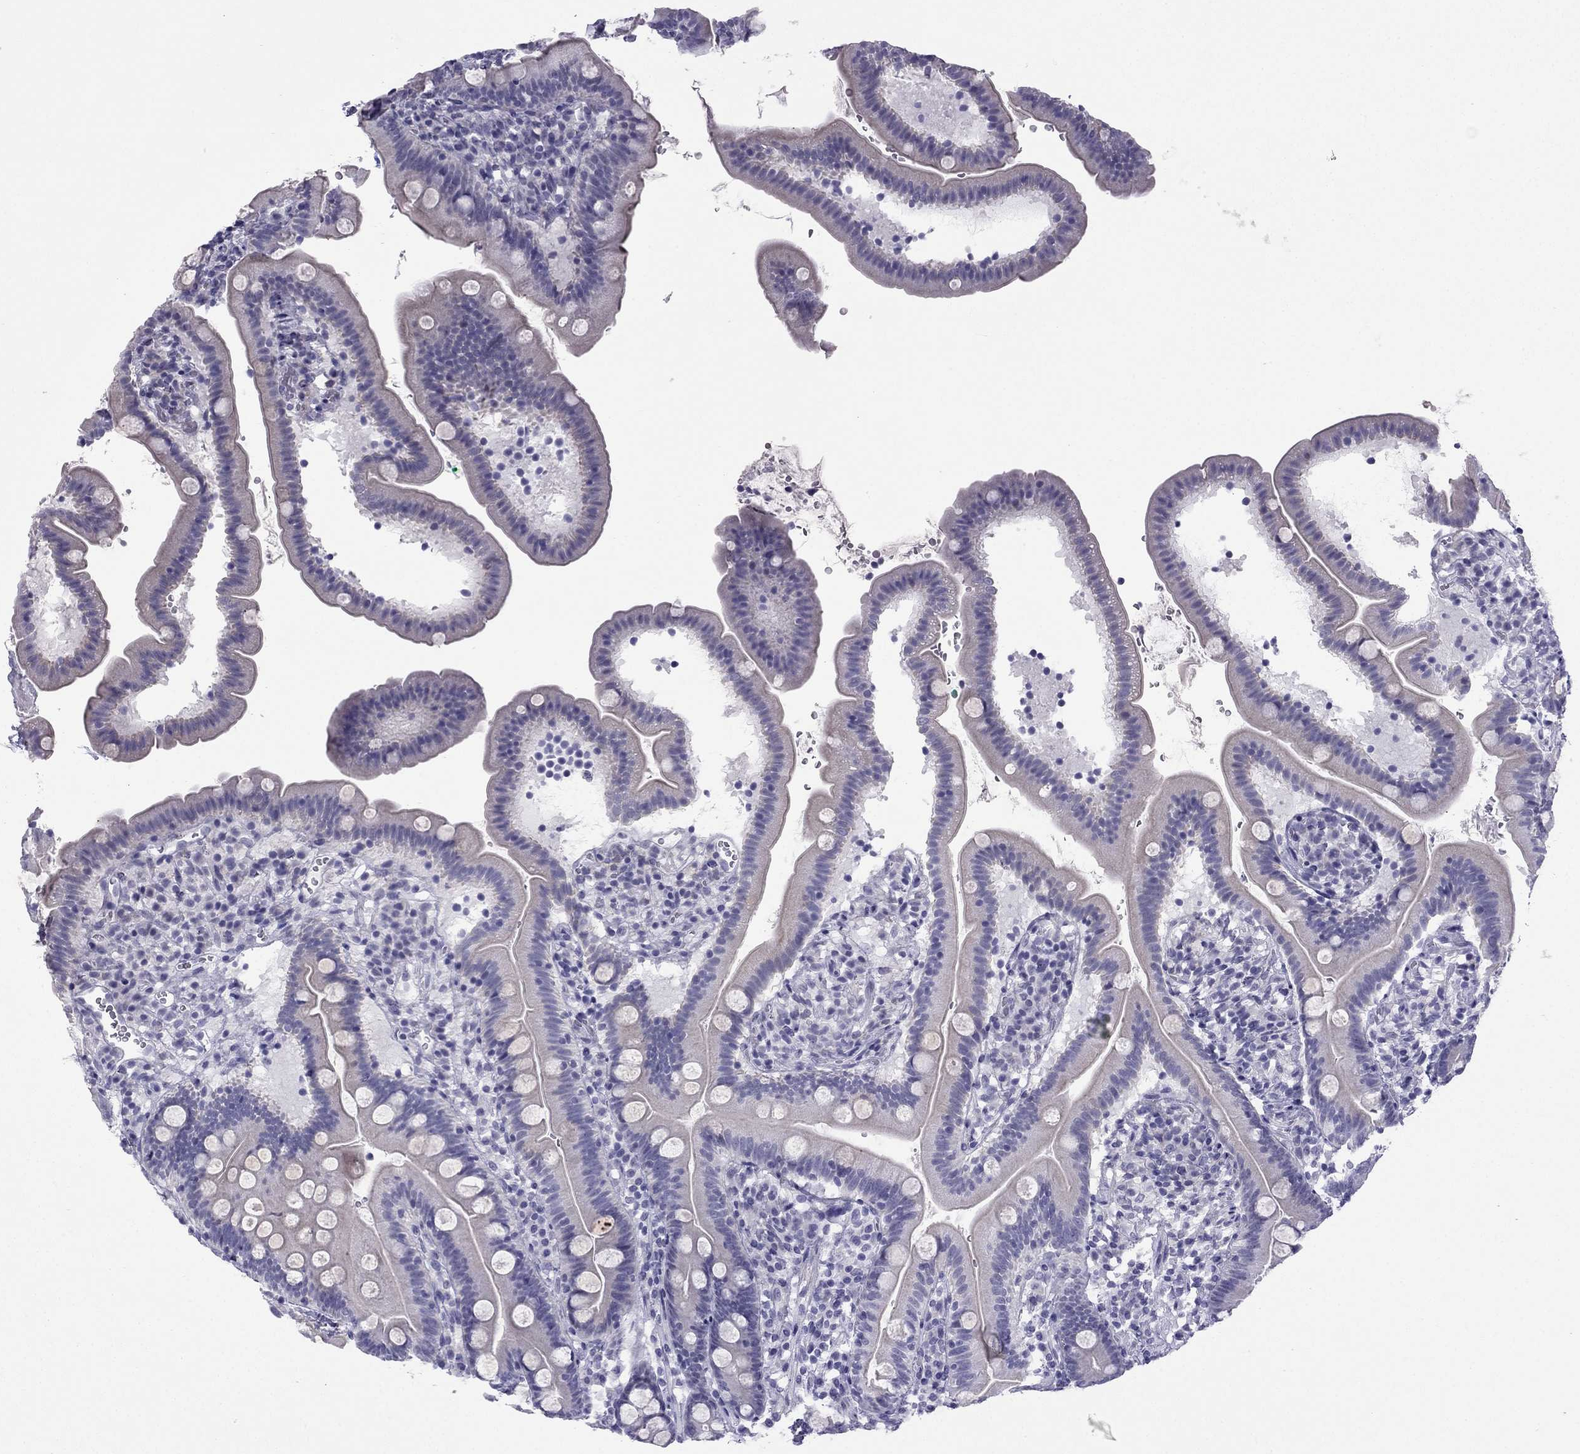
{"staining": {"intensity": "negative", "quantity": "none", "location": "none"}, "tissue": "duodenum", "cell_type": "Glandular cells", "image_type": "normal", "snomed": [{"axis": "morphology", "description": "Normal tissue, NOS"}, {"axis": "topography", "description": "Duodenum"}], "caption": "This histopathology image is of normal duodenum stained with immunohistochemistry to label a protein in brown with the nuclei are counter-stained blue. There is no staining in glandular cells.", "gene": "CFAP53", "patient": {"sex": "female", "age": 67}}